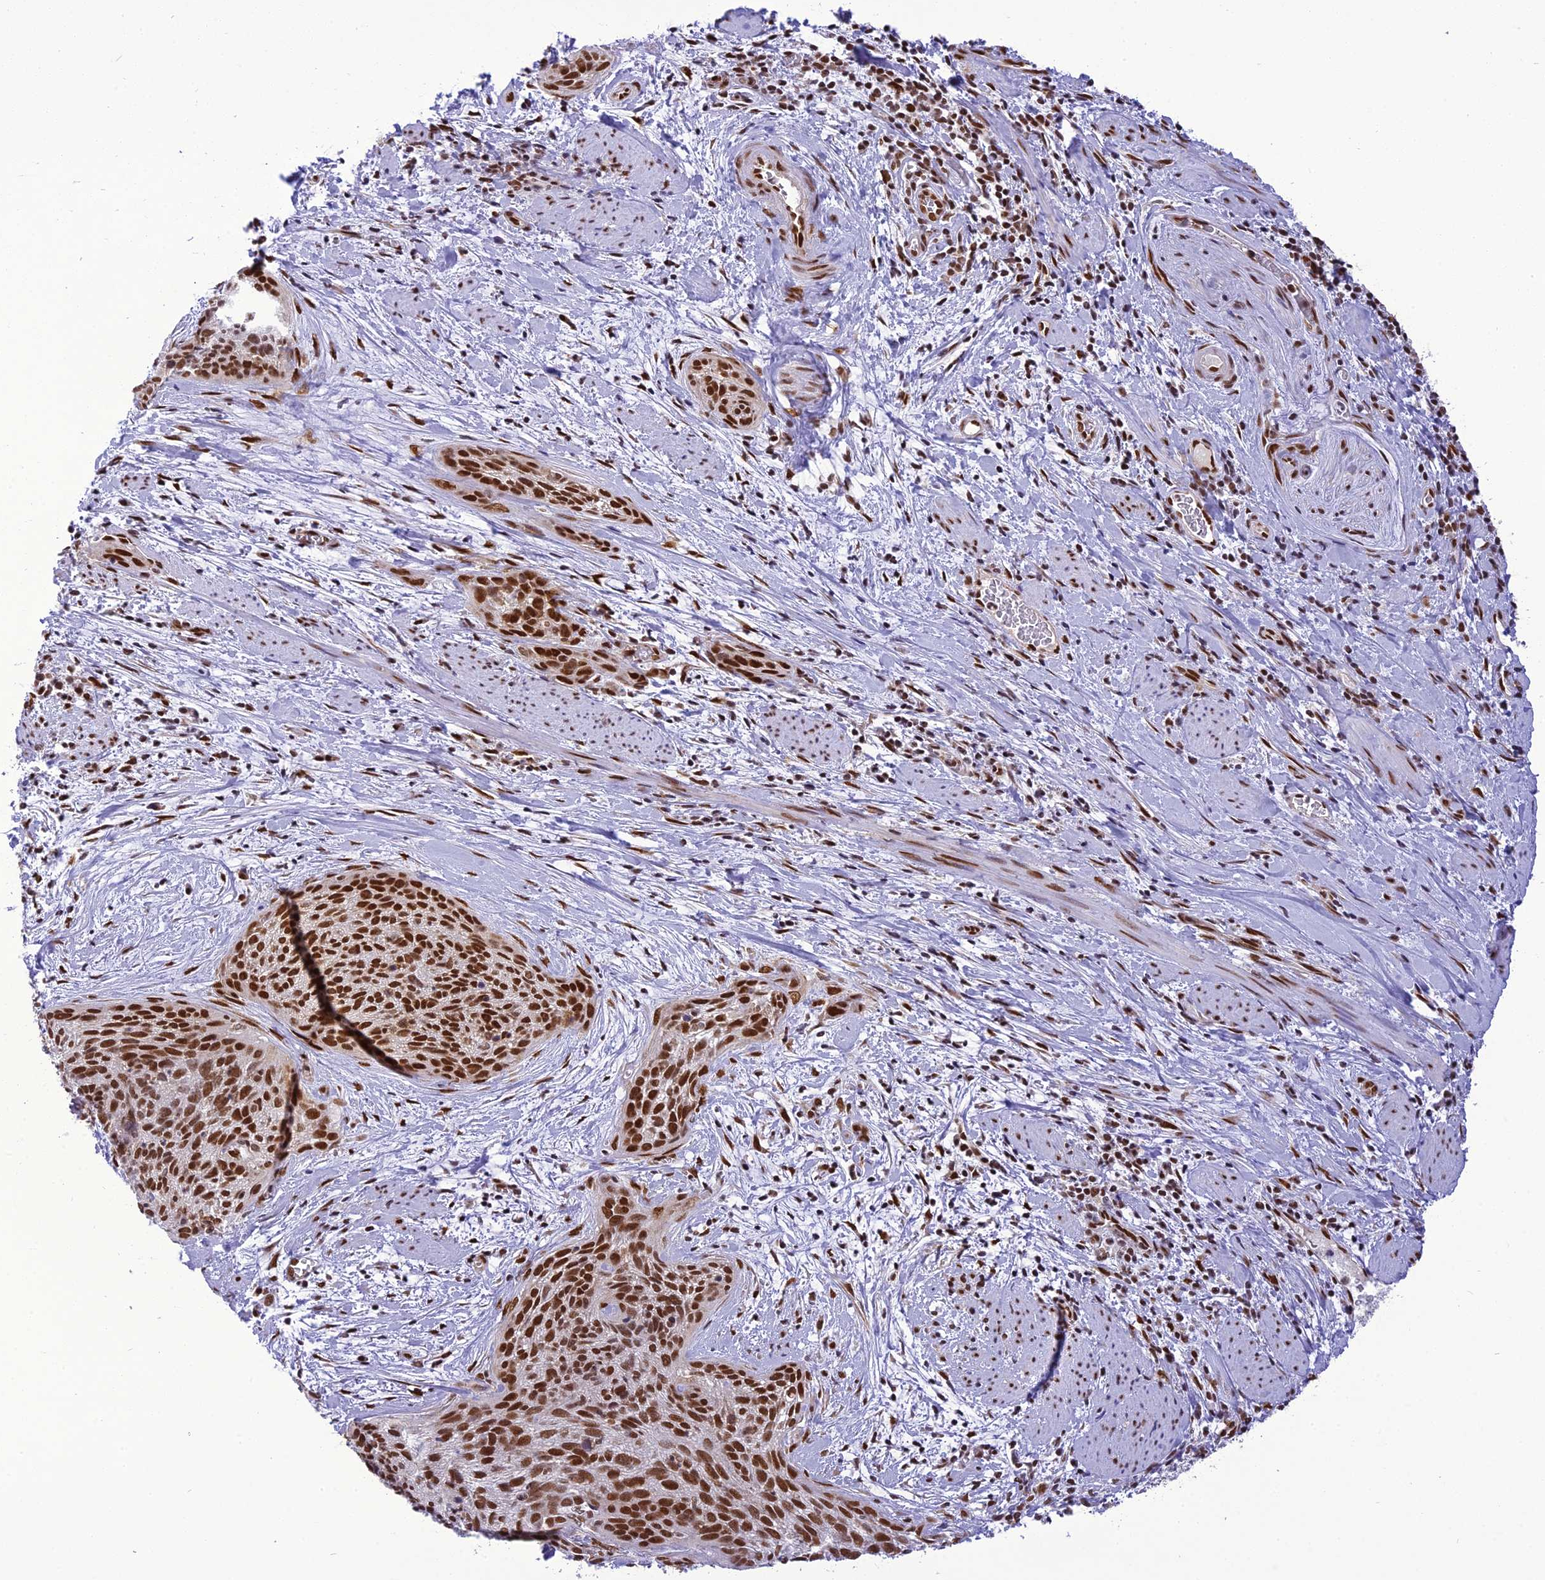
{"staining": {"intensity": "strong", "quantity": ">75%", "location": "nuclear"}, "tissue": "cervical cancer", "cell_type": "Tumor cells", "image_type": "cancer", "snomed": [{"axis": "morphology", "description": "Squamous cell carcinoma, NOS"}, {"axis": "topography", "description": "Cervix"}], "caption": "A high amount of strong nuclear expression is identified in about >75% of tumor cells in cervical squamous cell carcinoma tissue. (DAB (3,3'-diaminobenzidine) IHC with brightfield microscopy, high magnification).", "gene": "DDX1", "patient": {"sex": "female", "age": 55}}